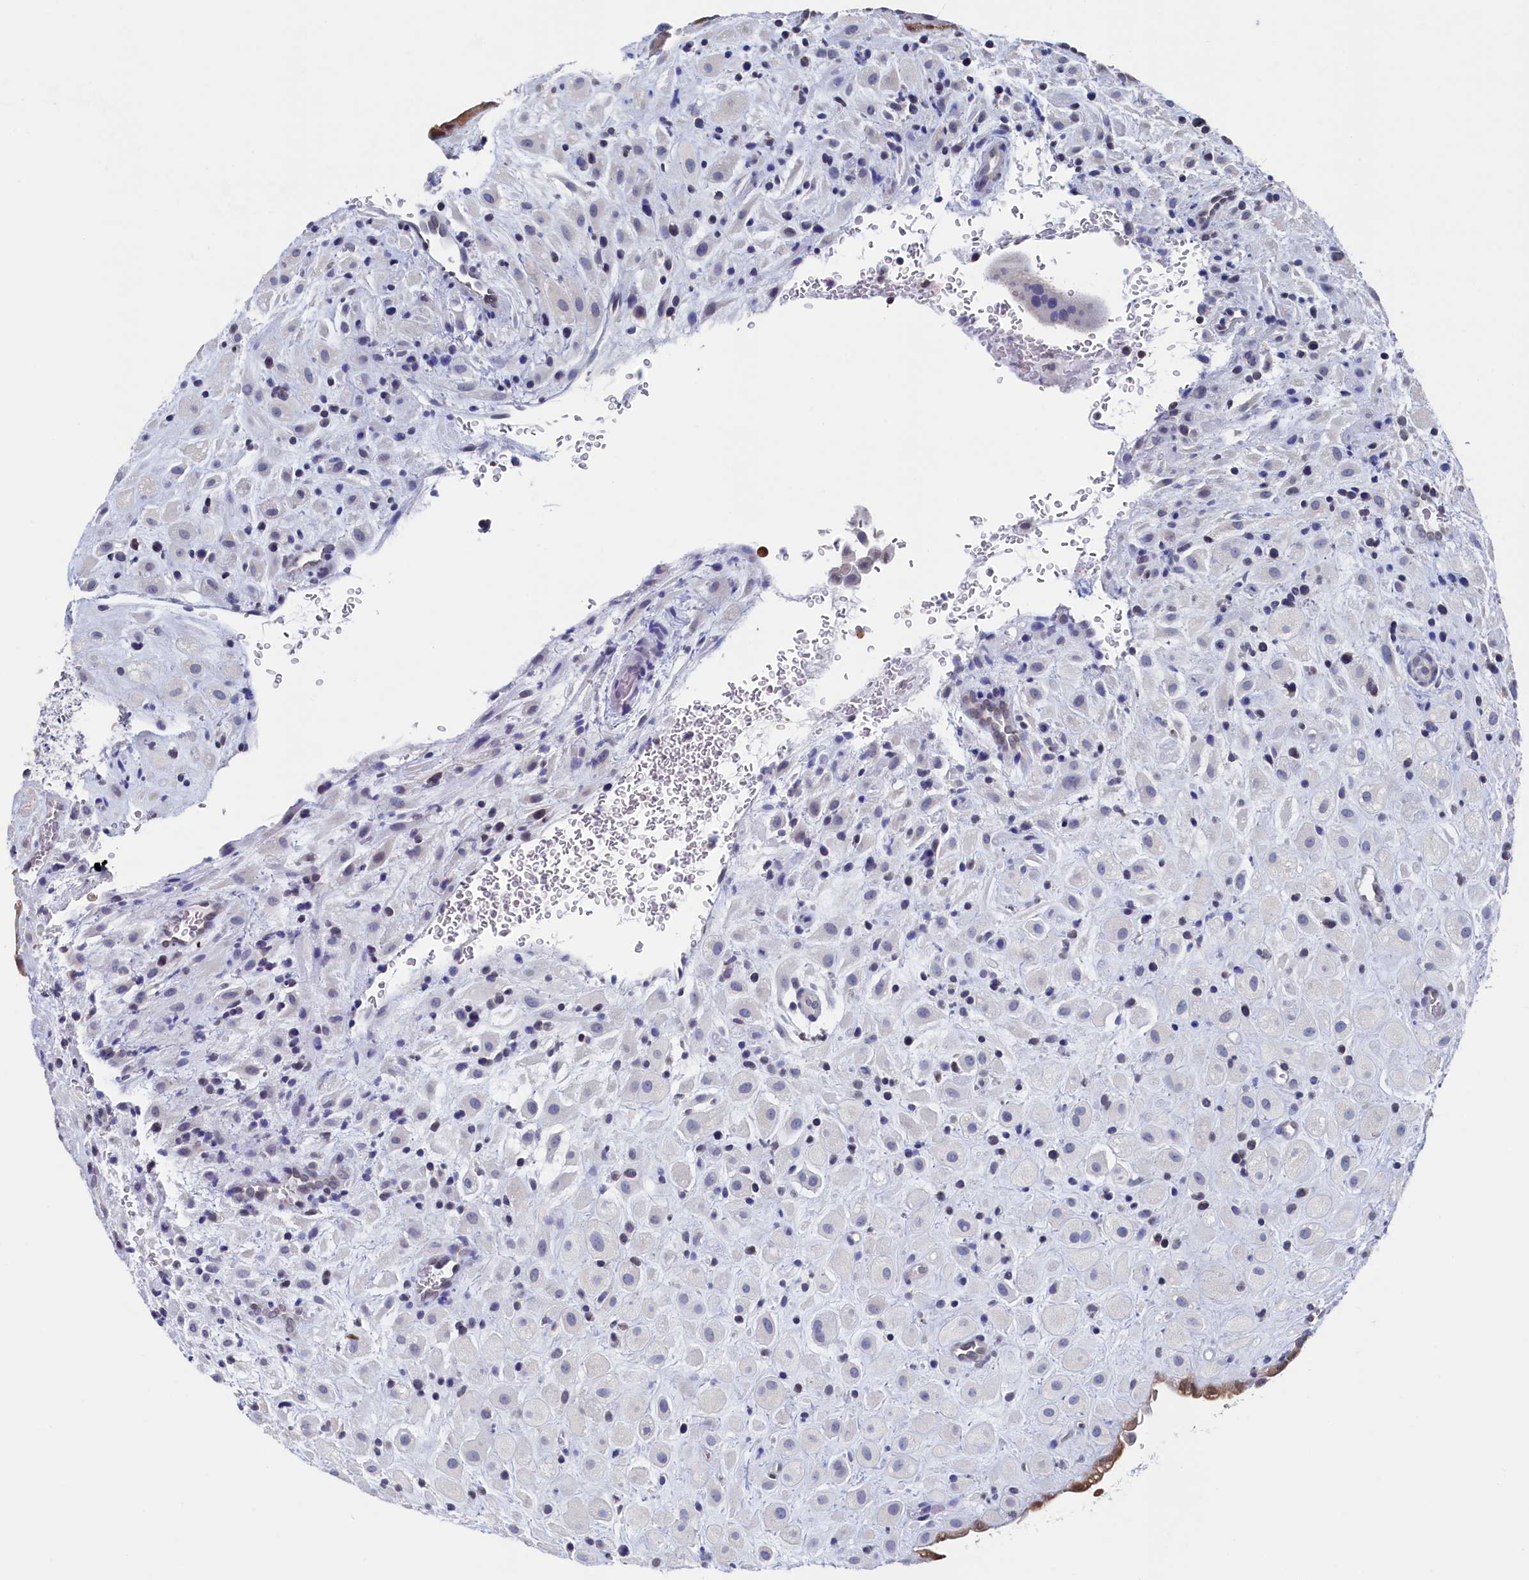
{"staining": {"intensity": "negative", "quantity": "none", "location": "none"}, "tissue": "placenta", "cell_type": "Decidual cells", "image_type": "normal", "snomed": [{"axis": "morphology", "description": "Normal tissue, NOS"}, {"axis": "topography", "description": "Placenta"}], "caption": "Immunohistochemistry photomicrograph of benign placenta: placenta stained with DAB (3,3'-diaminobenzidine) displays no significant protein expression in decidual cells. (Immunohistochemistry (ihc), brightfield microscopy, high magnification).", "gene": "C11orf54", "patient": {"sex": "female", "age": 35}}